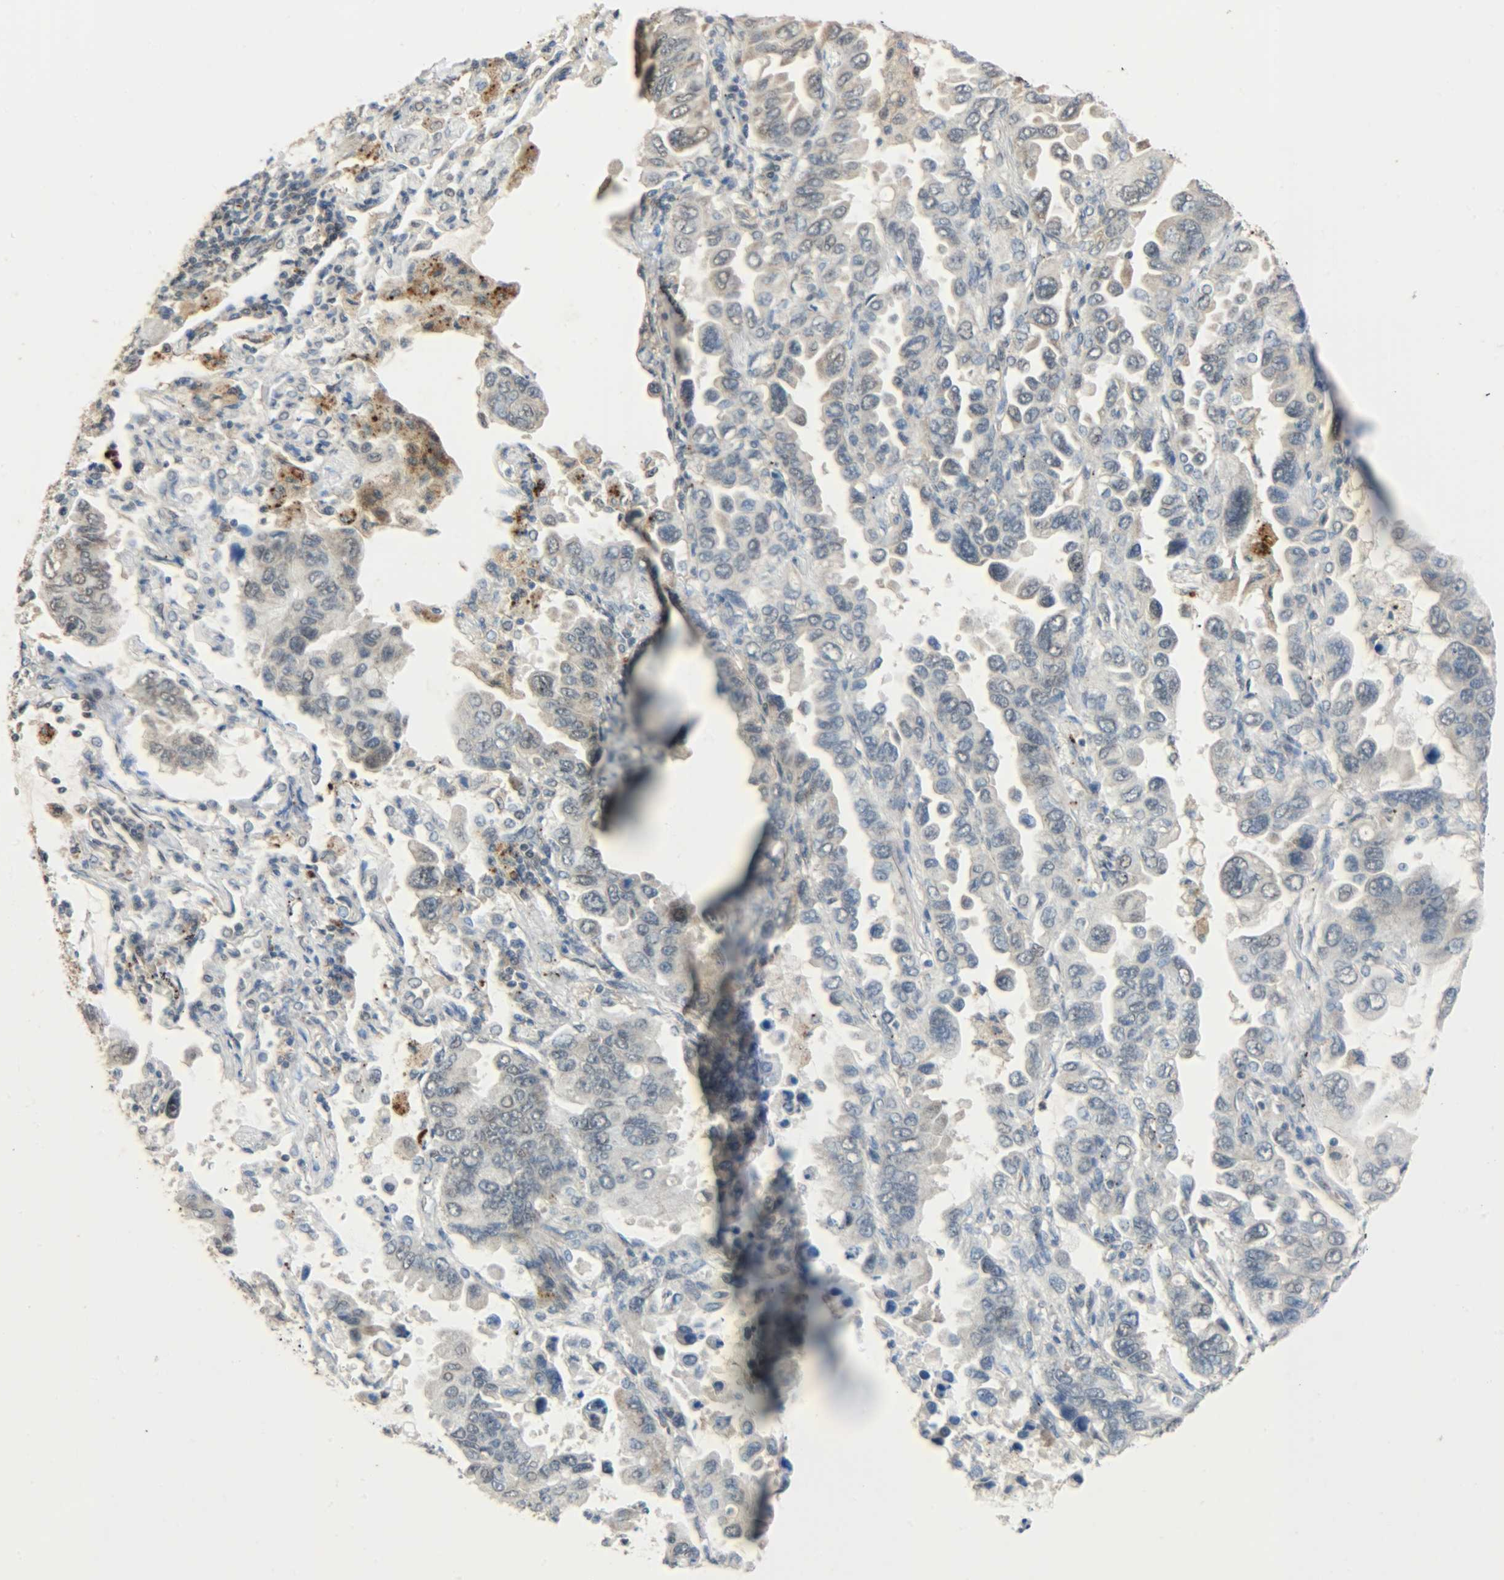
{"staining": {"intensity": "weak", "quantity": "<25%", "location": "cytoplasmic/membranous"}, "tissue": "lung cancer", "cell_type": "Tumor cells", "image_type": "cancer", "snomed": [{"axis": "morphology", "description": "Adenocarcinoma, NOS"}, {"axis": "topography", "description": "Lung"}], "caption": "Immunohistochemistry photomicrograph of lung cancer stained for a protein (brown), which exhibits no positivity in tumor cells.", "gene": "GIT2", "patient": {"sex": "male", "age": 64}}